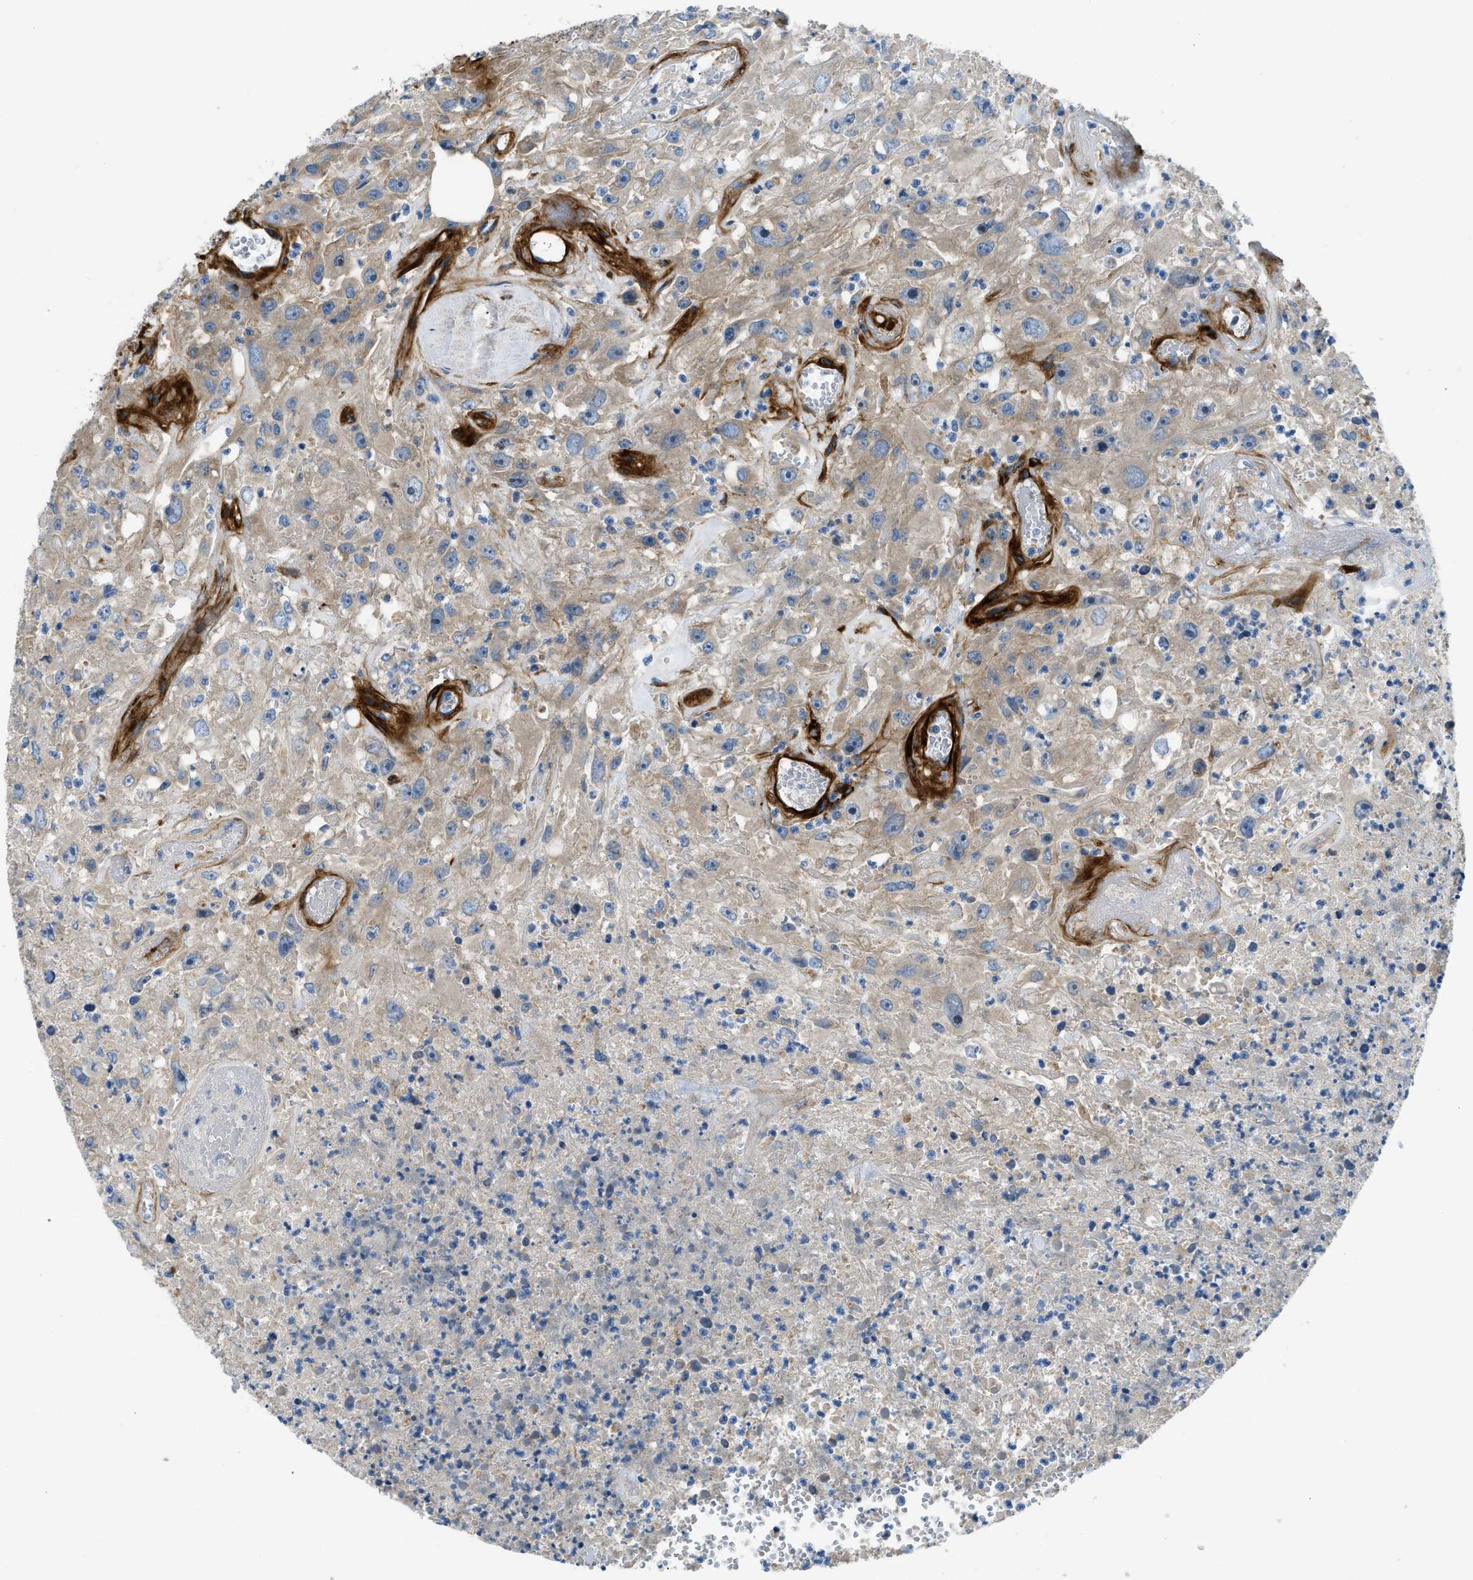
{"staining": {"intensity": "weak", "quantity": ">75%", "location": "cytoplasmic/membranous"}, "tissue": "urothelial cancer", "cell_type": "Tumor cells", "image_type": "cancer", "snomed": [{"axis": "morphology", "description": "Urothelial carcinoma, High grade"}, {"axis": "topography", "description": "Urinary bladder"}], "caption": "Protein expression by immunohistochemistry (IHC) shows weak cytoplasmic/membranous positivity in approximately >75% of tumor cells in urothelial cancer. The protein of interest is stained brown, and the nuclei are stained in blue (DAB (3,3'-diaminobenzidine) IHC with brightfield microscopy, high magnification).", "gene": "COL15A1", "patient": {"sex": "male", "age": 46}}